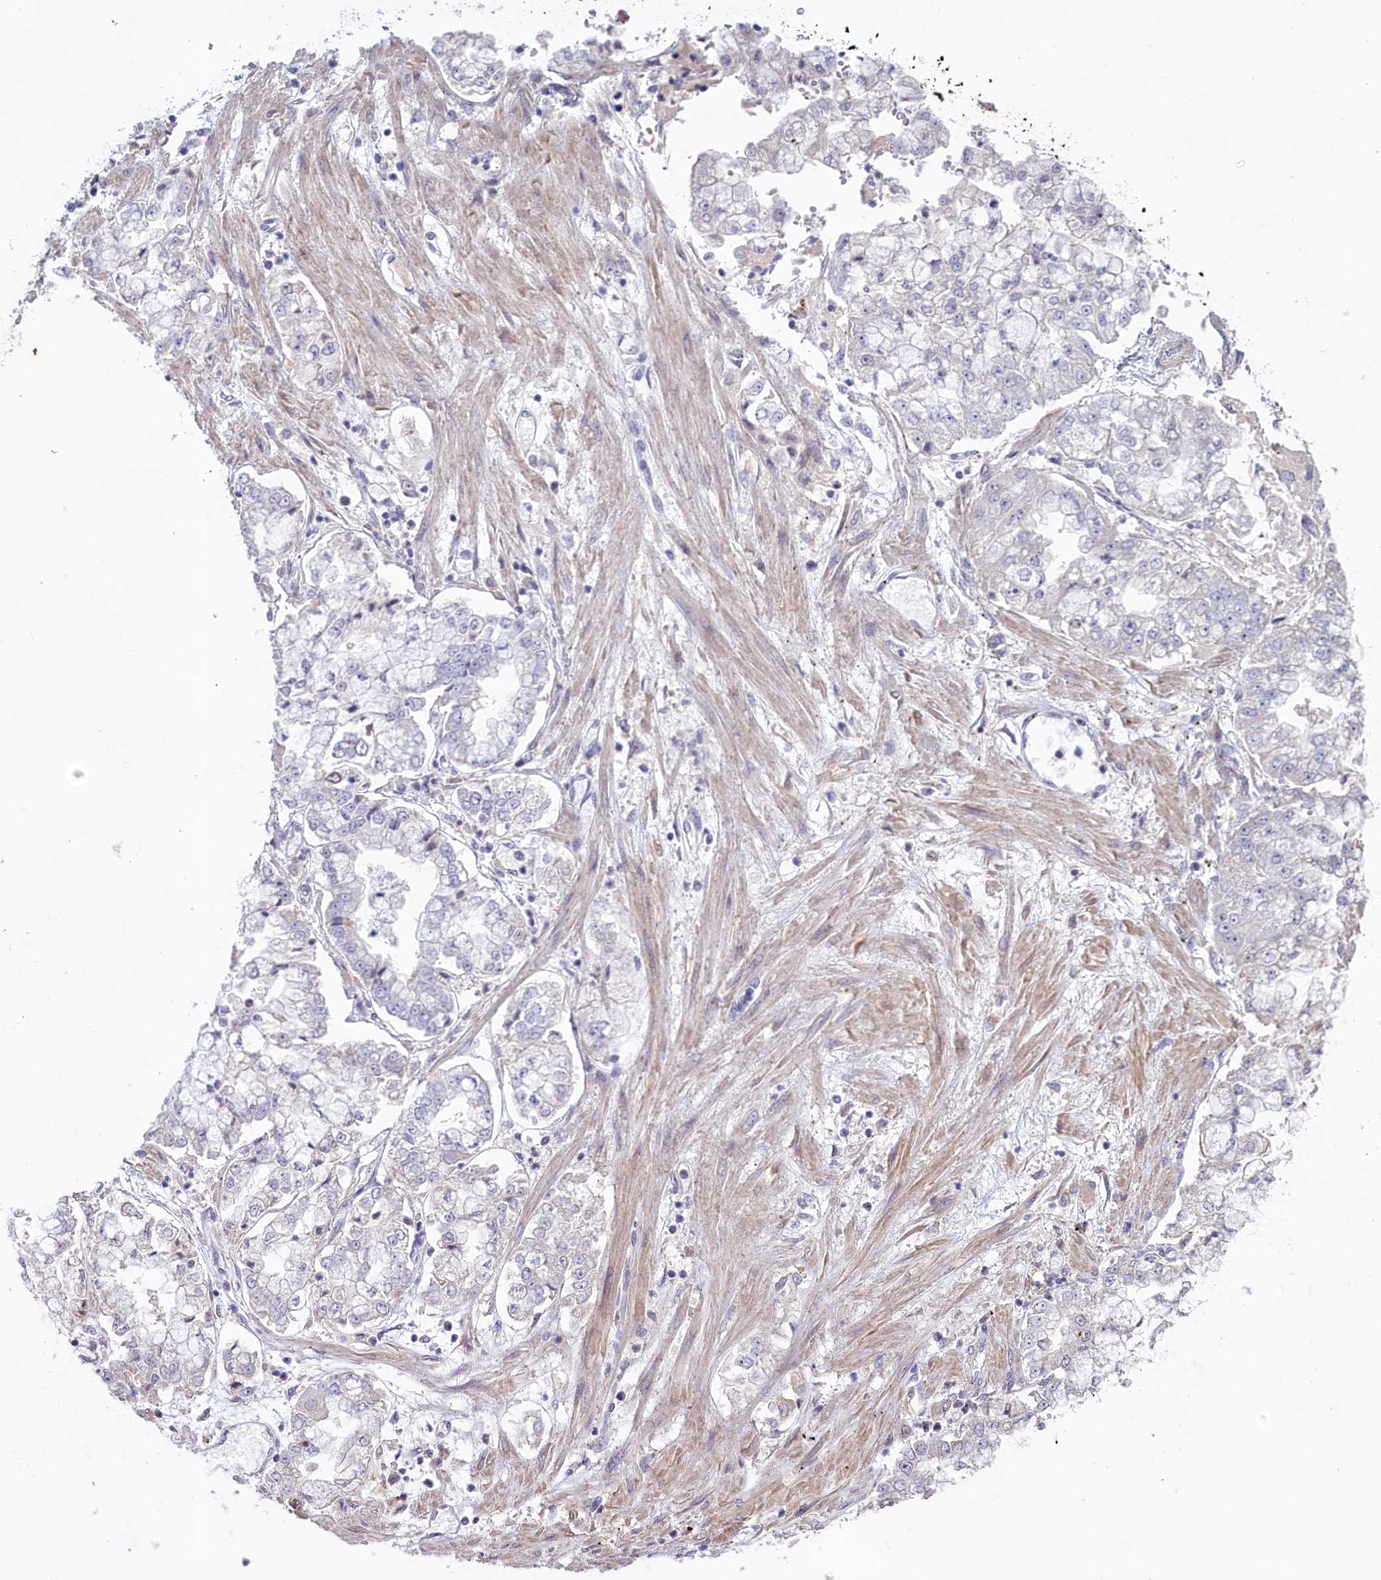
{"staining": {"intensity": "negative", "quantity": "none", "location": "none"}, "tissue": "stomach cancer", "cell_type": "Tumor cells", "image_type": "cancer", "snomed": [{"axis": "morphology", "description": "Adenocarcinoma, NOS"}, {"axis": "topography", "description": "Stomach"}], "caption": "Immunohistochemical staining of adenocarcinoma (stomach) reveals no significant expression in tumor cells. Brightfield microscopy of IHC stained with DAB (brown) and hematoxylin (blue), captured at high magnification.", "gene": "ATF7IP2", "patient": {"sex": "male", "age": 76}}